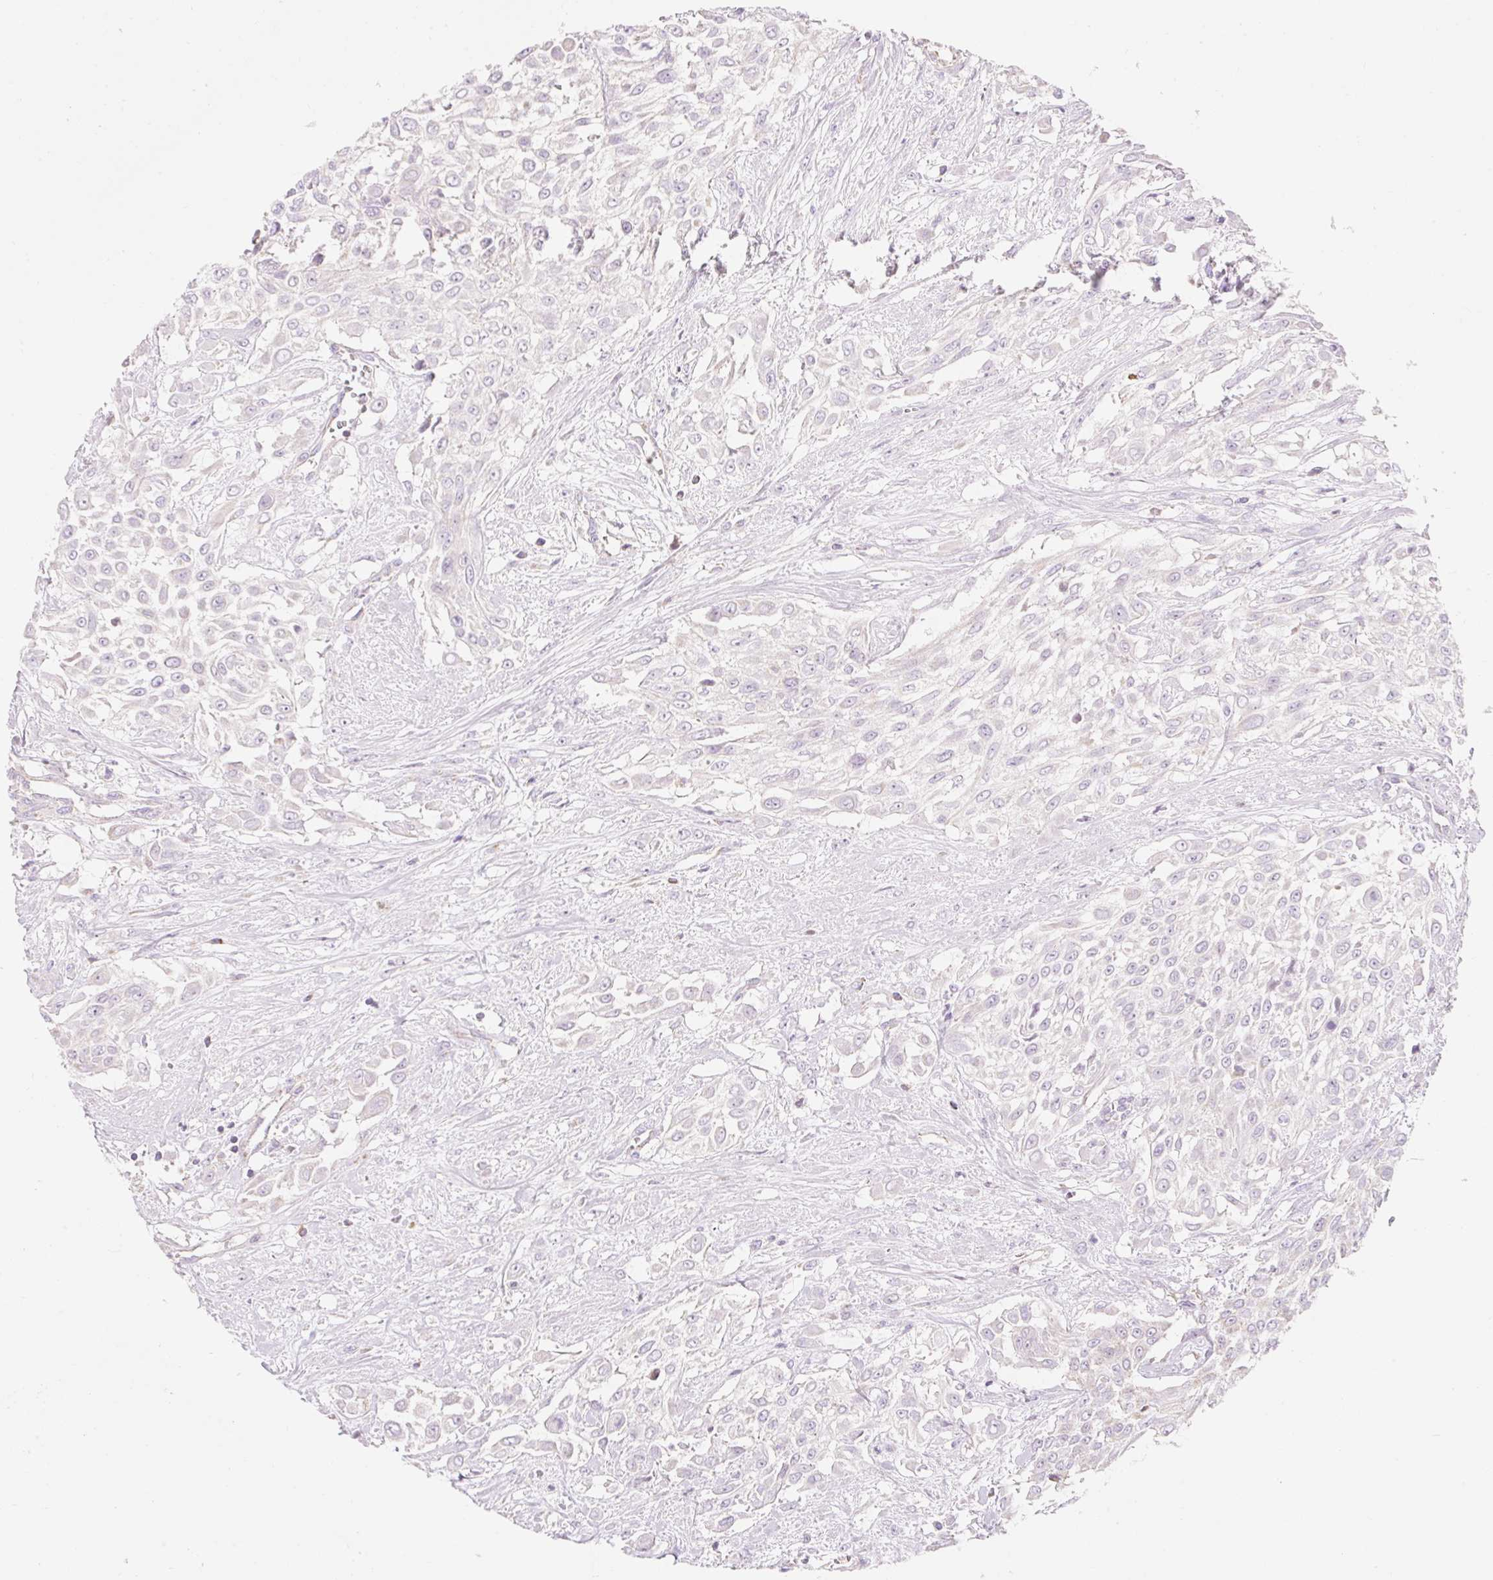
{"staining": {"intensity": "negative", "quantity": "none", "location": "none"}, "tissue": "urothelial cancer", "cell_type": "Tumor cells", "image_type": "cancer", "snomed": [{"axis": "morphology", "description": "Urothelial carcinoma, High grade"}, {"axis": "topography", "description": "Urinary bladder"}], "caption": "Immunohistochemical staining of human high-grade urothelial carcinoma exhibits no significant positivity in tumor cells.", "gene": "DHX35", "patient": {"sex": "male", "age": 57}}